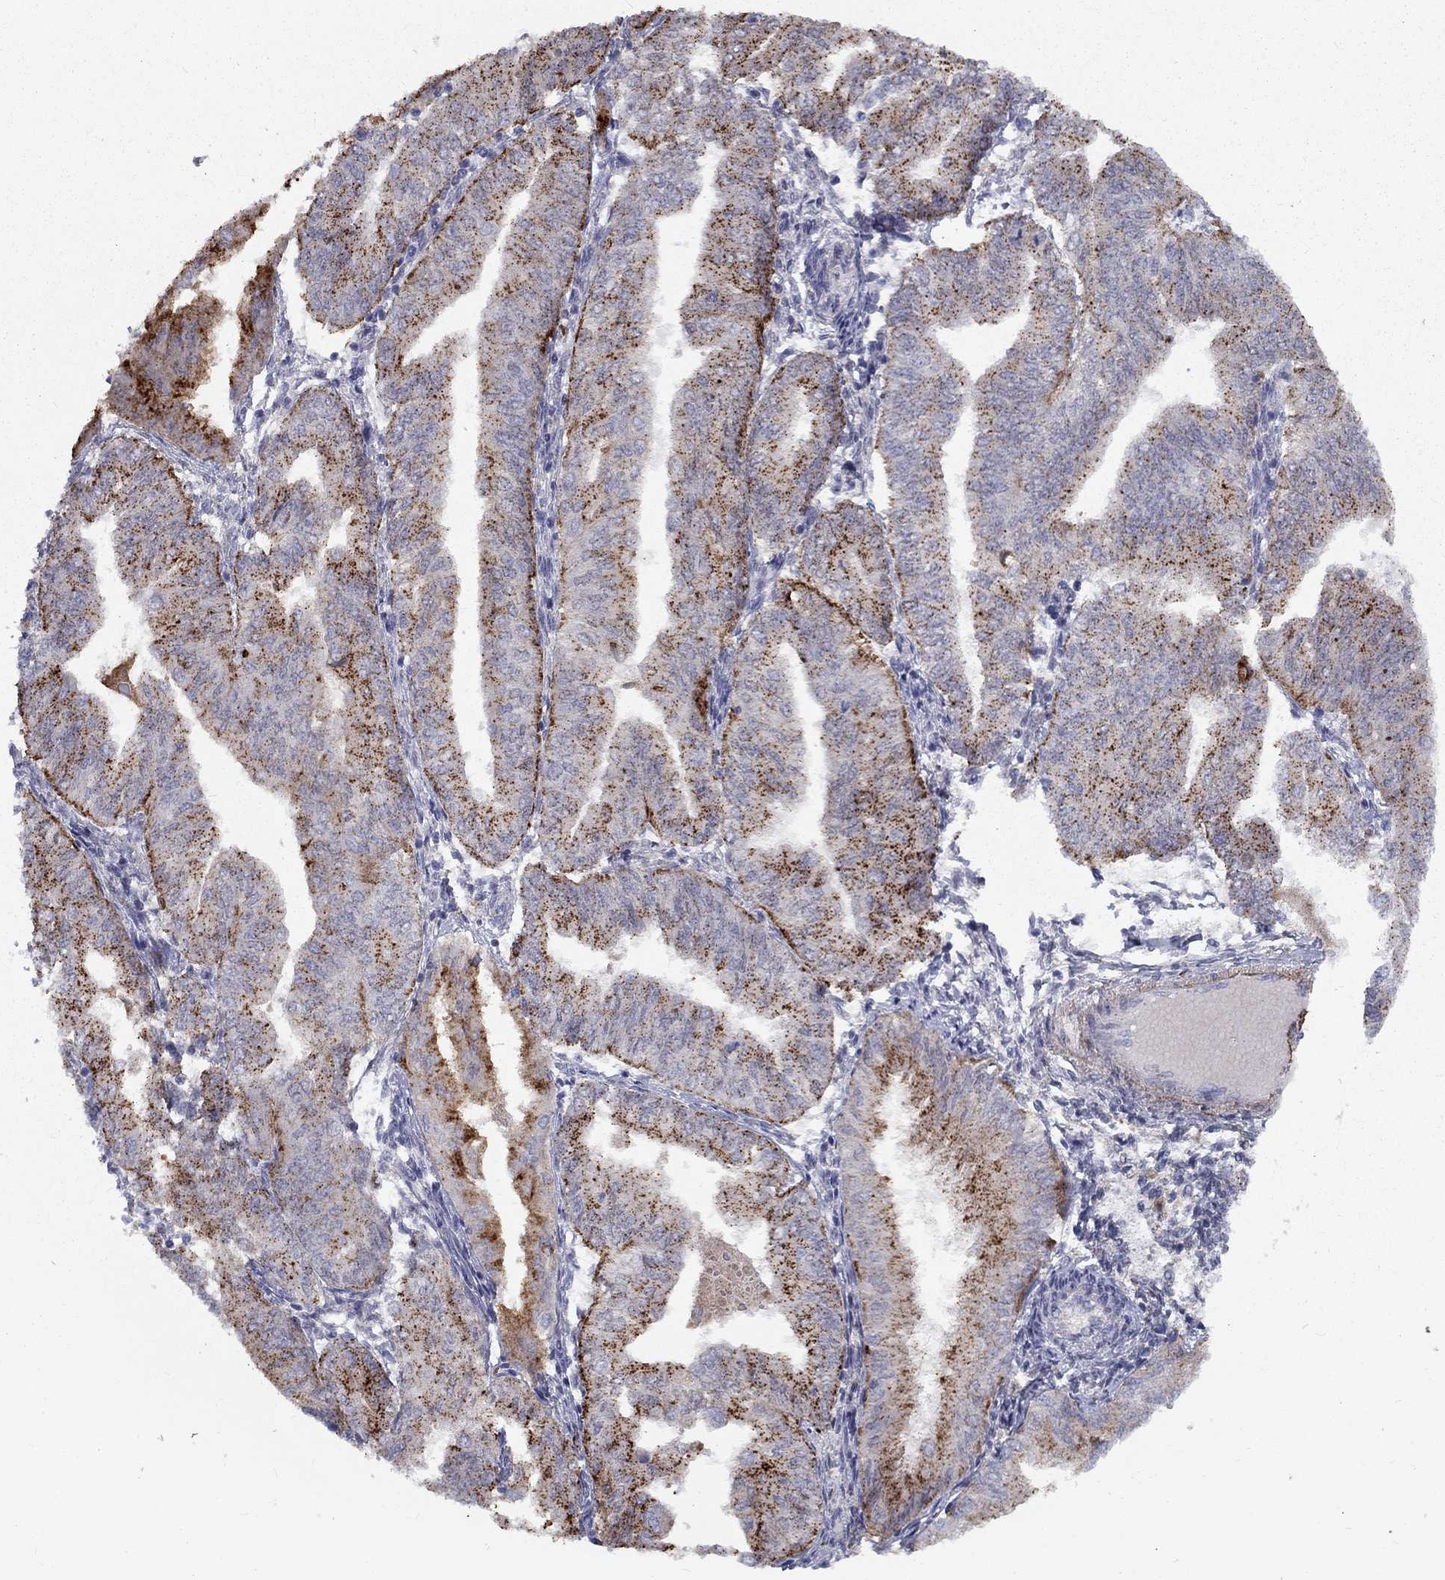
{"staining": {"intensity": "strong", "quantity": "25%-75%", "location": "cytoplasmic/membranous"}, "tissue": "endometrial cancer", "cell_type": "Tumor cells", "image_type": "cancer", "snomed": [{"axis": "morphology", "description": "Adenocarcinoma, NOS"}, {"axis": "topography", "description": "Endometrium"}], "caption": "IHC of human endometrial cancer displays high levels of strong cytoplasmic/membranous expression in approximately 25%-75% of tumor cells. (Brightfield microscopy of DAB IHC at high magnification).", "gene": "EPDR1", "patient": {"sex": "female", "age": 53}}